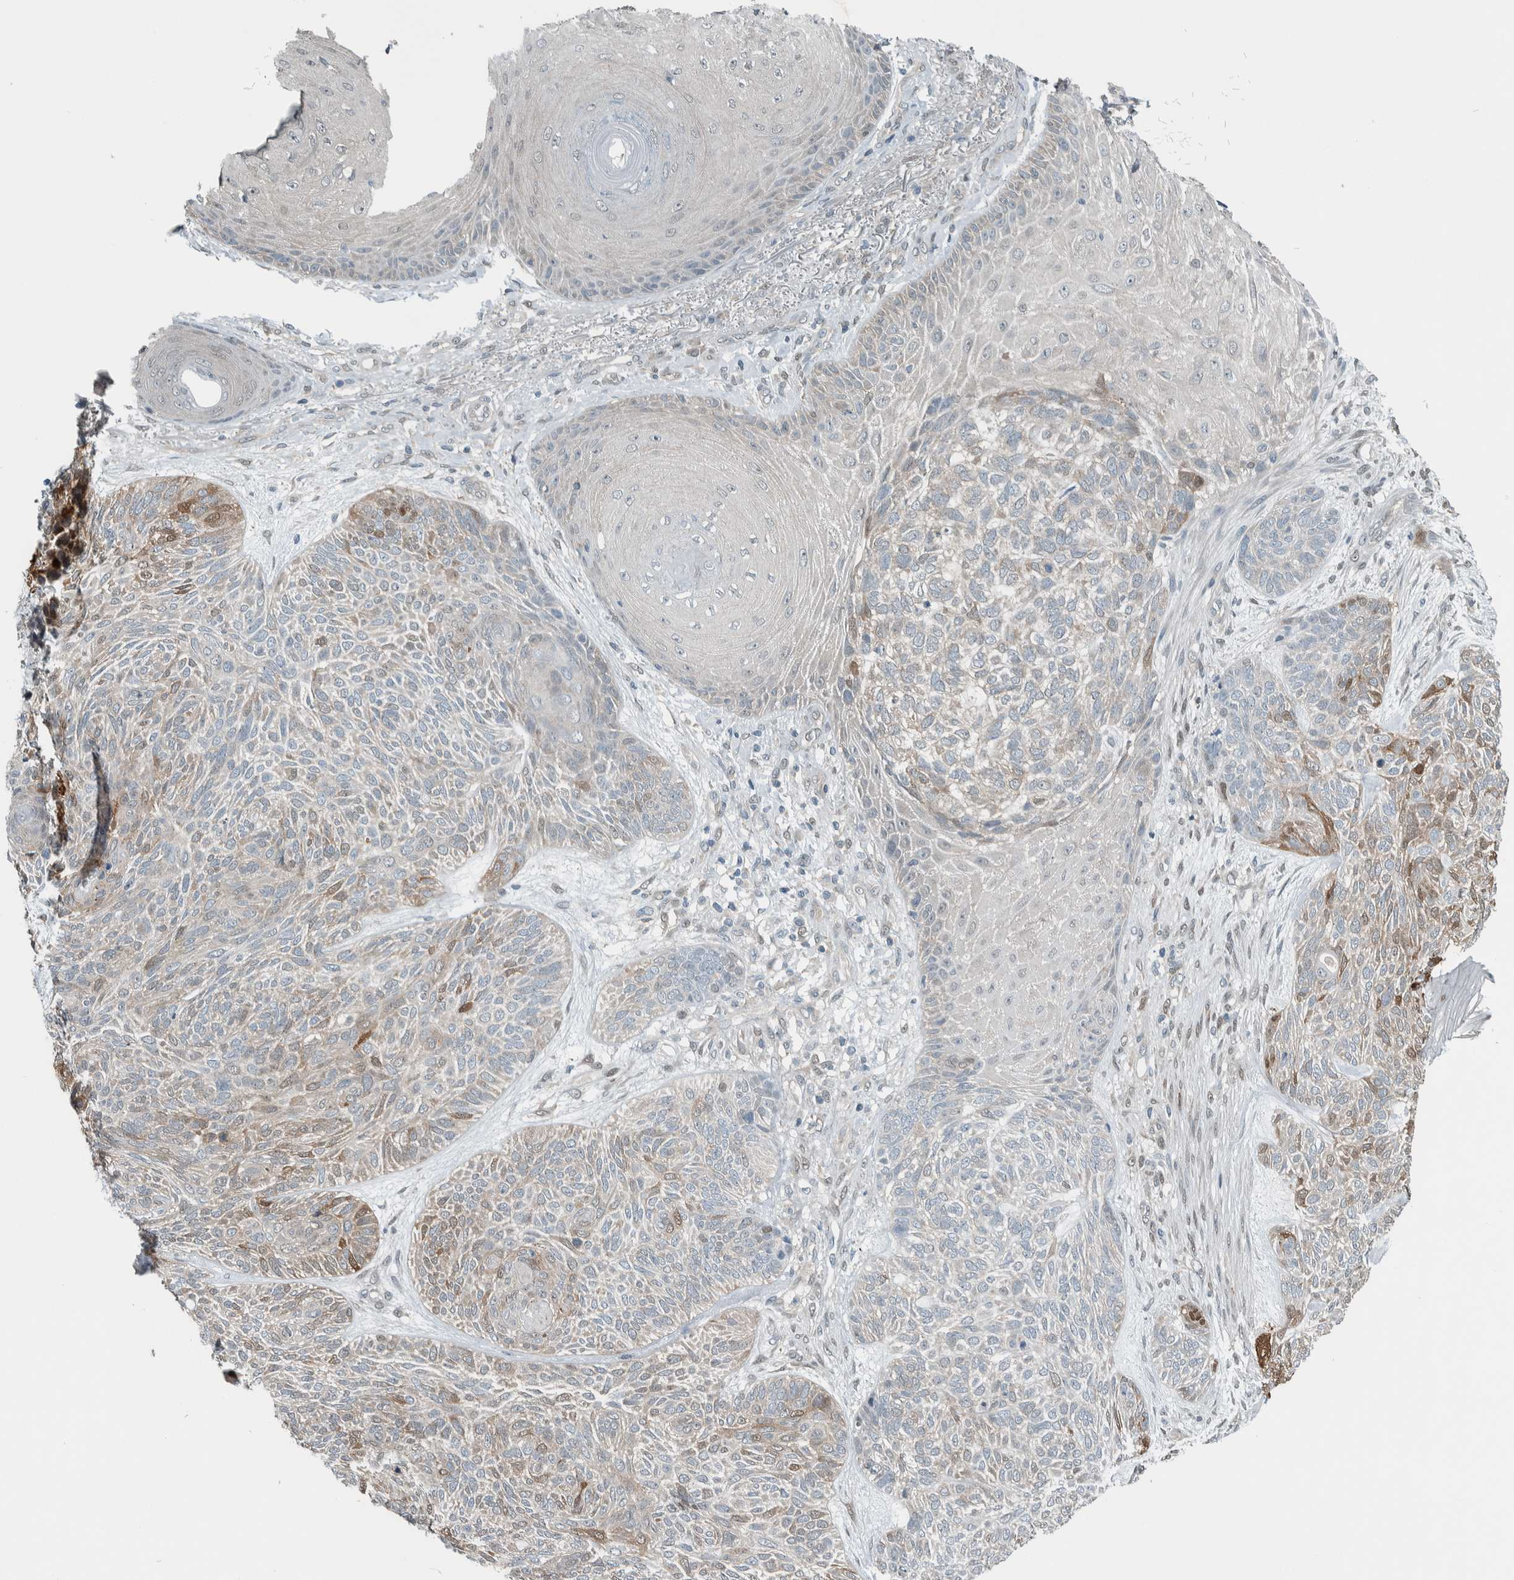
{"staining": {"intensity": "moderate", "quantity": "<25%", "location": "cytoplasmic/membranous,nuclear"}, "tissue": "skin cancer", "cell_type": "Tumor cells", "image_type": "cancer", "snomed": [{"axis": "morphology", "description": "Basal cell carcinoma"}, {"axis": "topography", "description": "Skin"}], "caption": "DAB (3,3'-diaminobenzidine) immunohistochemical staining of skin cancer (basal cell carcinoma) exhibits moderate cytoplasmic/membranous and nuclear protein positivity in approximately <25% of tumor cells. The protein is stained brown, and the nuclei are stained in blue (DAB (3,3'-diaminobenzidine) IHC with brightfield microscopy, high magnification).", "gene": "ALAD", "patient": {"sex": "male", "age": 55}}